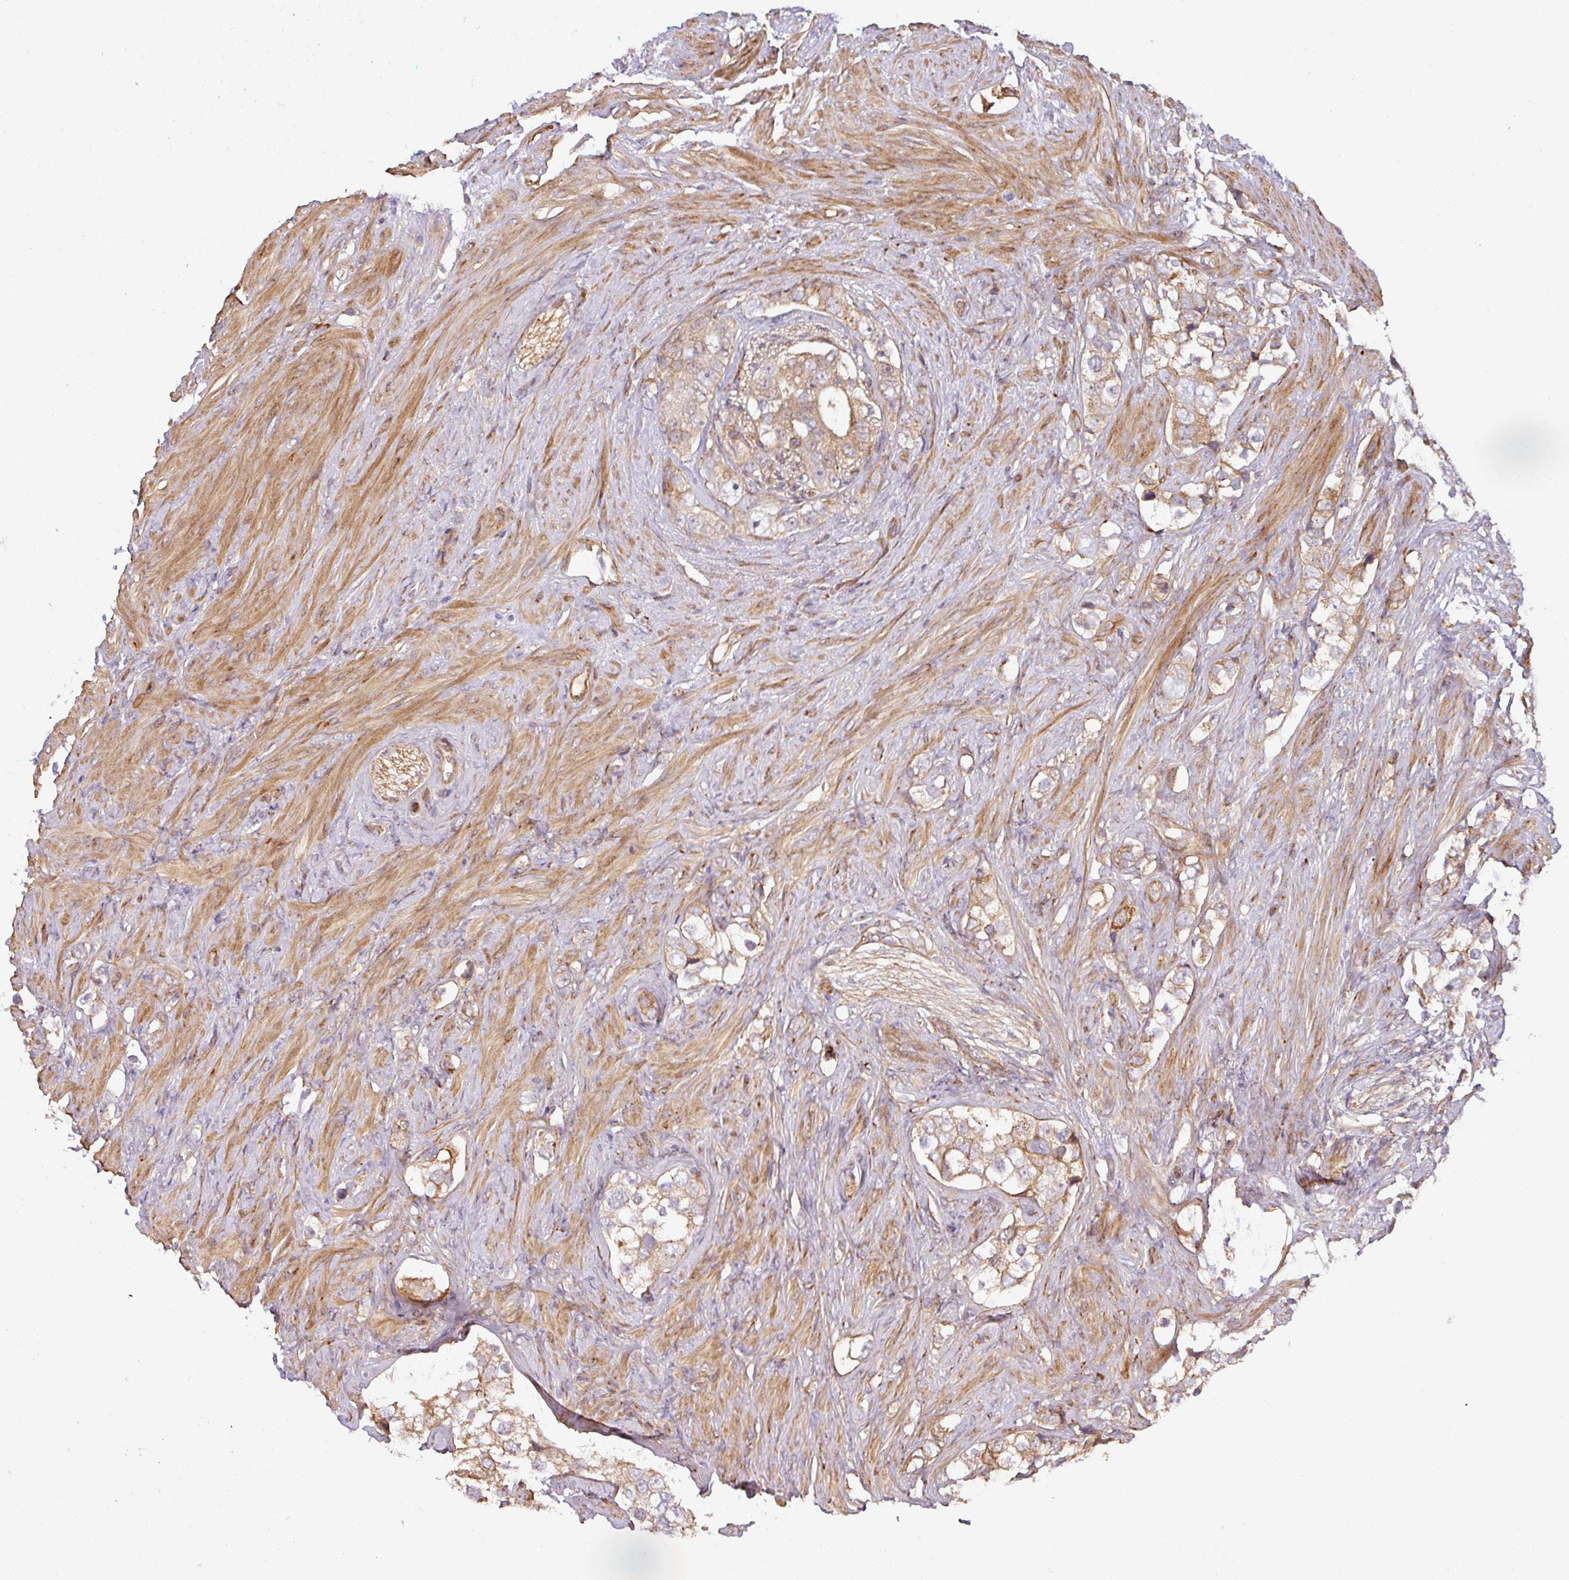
{"staining": {"intensity": "weak", "quantity": ">75%", "location": "cytoplasmic/membranous"}, "tissue": "prostate cancer", "cell_type": "Tumor cells", "image_type": "cancer", "snomed": [{"axis": "morphology", "description": "Adenocarcinoma, High grade"}, {"axis": "topography", "description": "Prostate"}], "caption": "IHC photomicrograph of prostate cancer stained for a protein (brown), which demonstrates low levels of weak cytoplasmic/membranous positivity in about >75% of tumor cells.", "gene": "CASP2", "patient": {"sex": "male", "age": 49}}